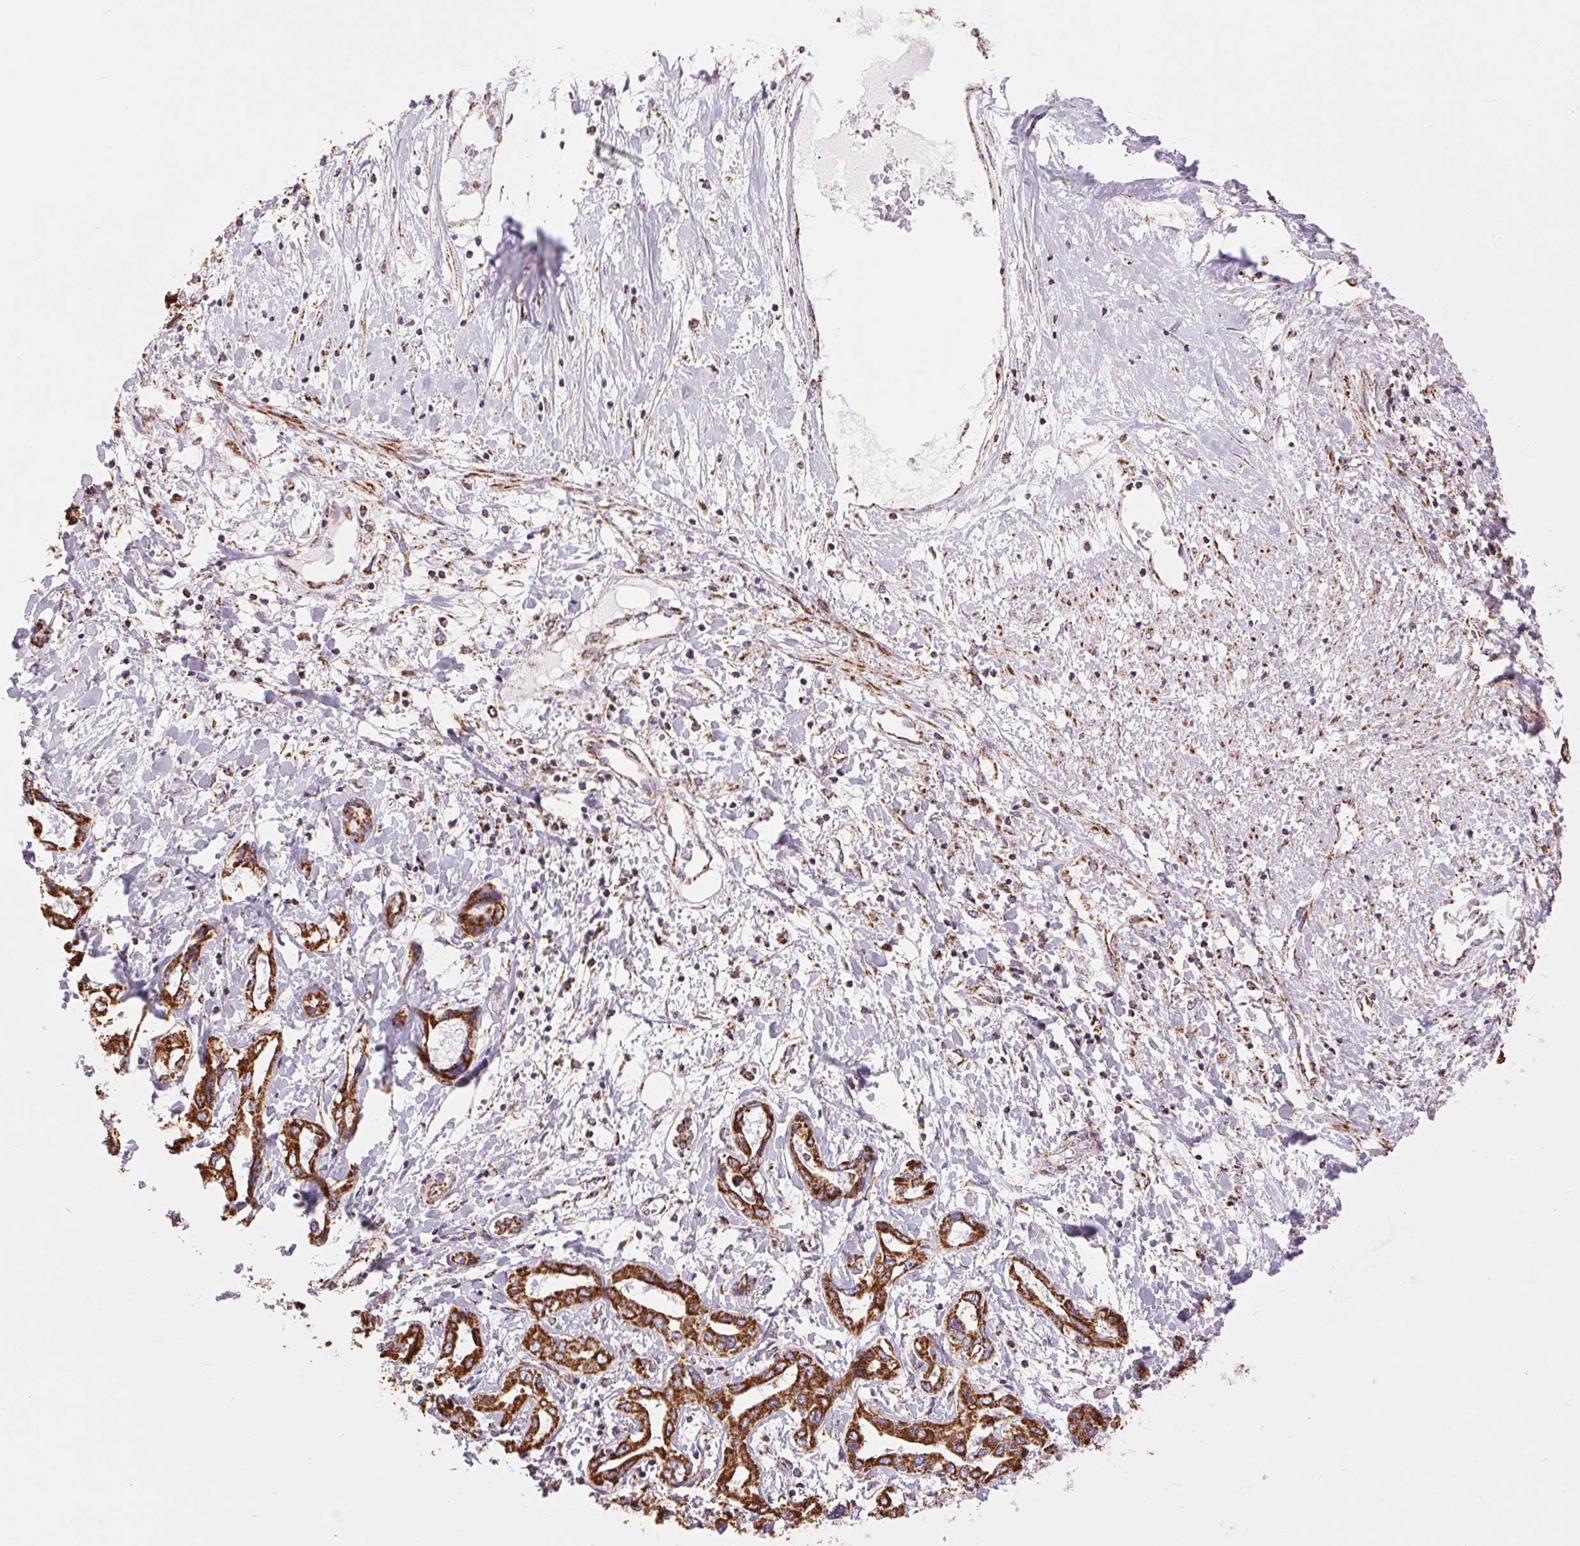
{"staining": {"intensity": "strong", "quantity": ">75%", "location": "cytoplasmic/membranous"}, "tissue": "liver cancer", "cell_type": "Tumor cells", "image_type": "cancer", "snomed": [{"axis": "morphology", "description": "Cholangiocarcinoma"}, {"axis": "topography", "description": "Liver"}], "caption": "Immunohistochemistry micrograph of neoplastic tissue: human cholangiocarcinoma (liver) stained using IHC exhibits high levels of strong protein expression localized specifically in the cytoplasmic/membranous of tumor cells, appearing as a cytoplasmic/membranous brown color.", "gene": "ATP5PB", "patient": {"sex": "male", "age": 59}}